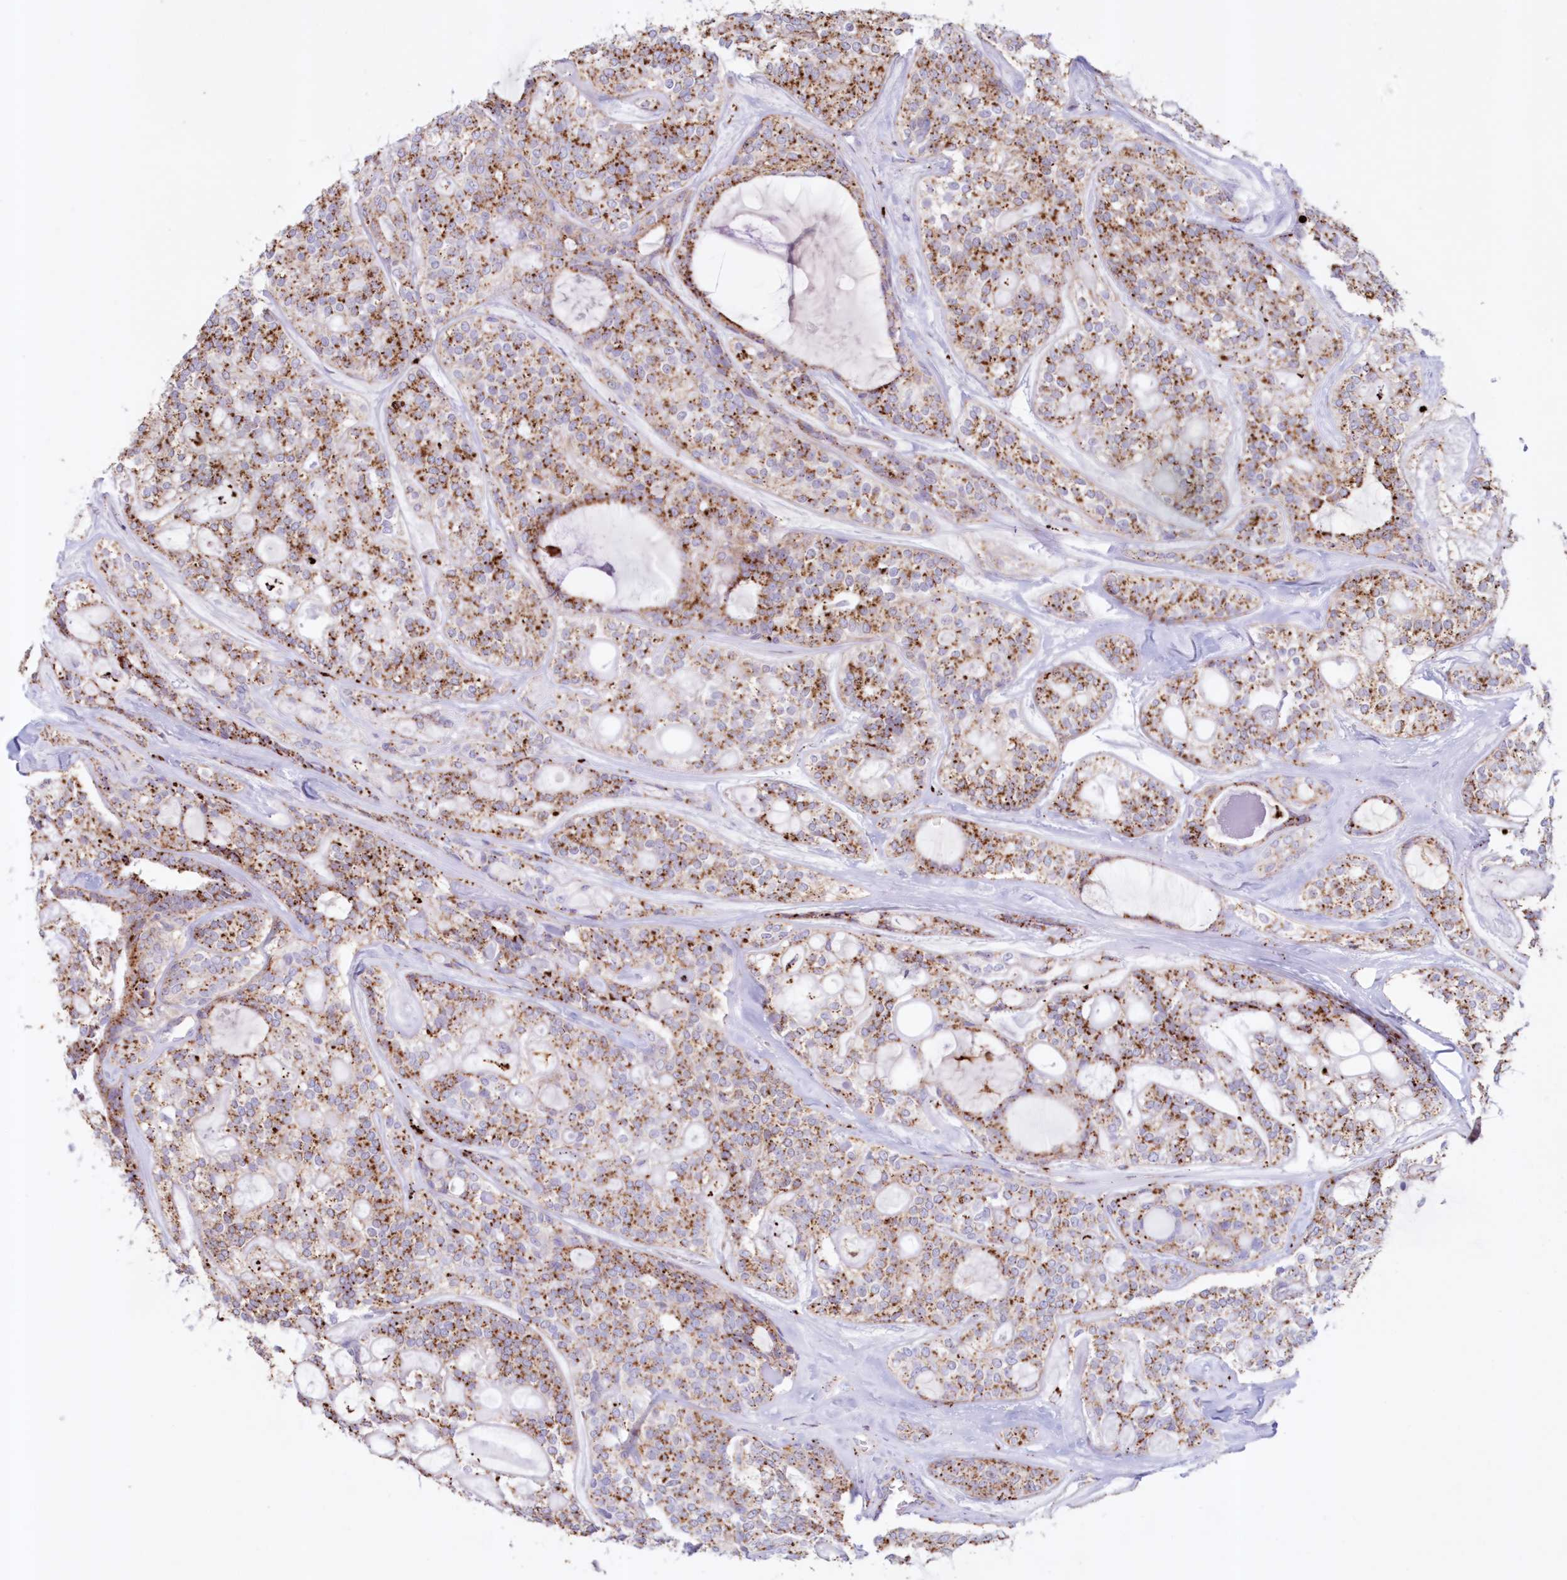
{"staining": {"intensity": "moderate", "quantity": ">75%", "location": "cytoplasmic/membranous"}, "tissue": "head and neck cancer", "cell_type": "Tumor cells", "image_type": "cancer", "snomed": [{"axis": "morphology", "description": "Adenocarcinoma, NOS"}, {"axis": "topography", "description": "Head-Neck"}], "caption": "DAB immunohistochemical staining of human adenocarcinoma (head and neck) reveals moderate cytoplasmic/membranous protein expression in about >75% of tumor cells.", "gene": "TPP1", "patient": {"sex": "male", "age": 66}}